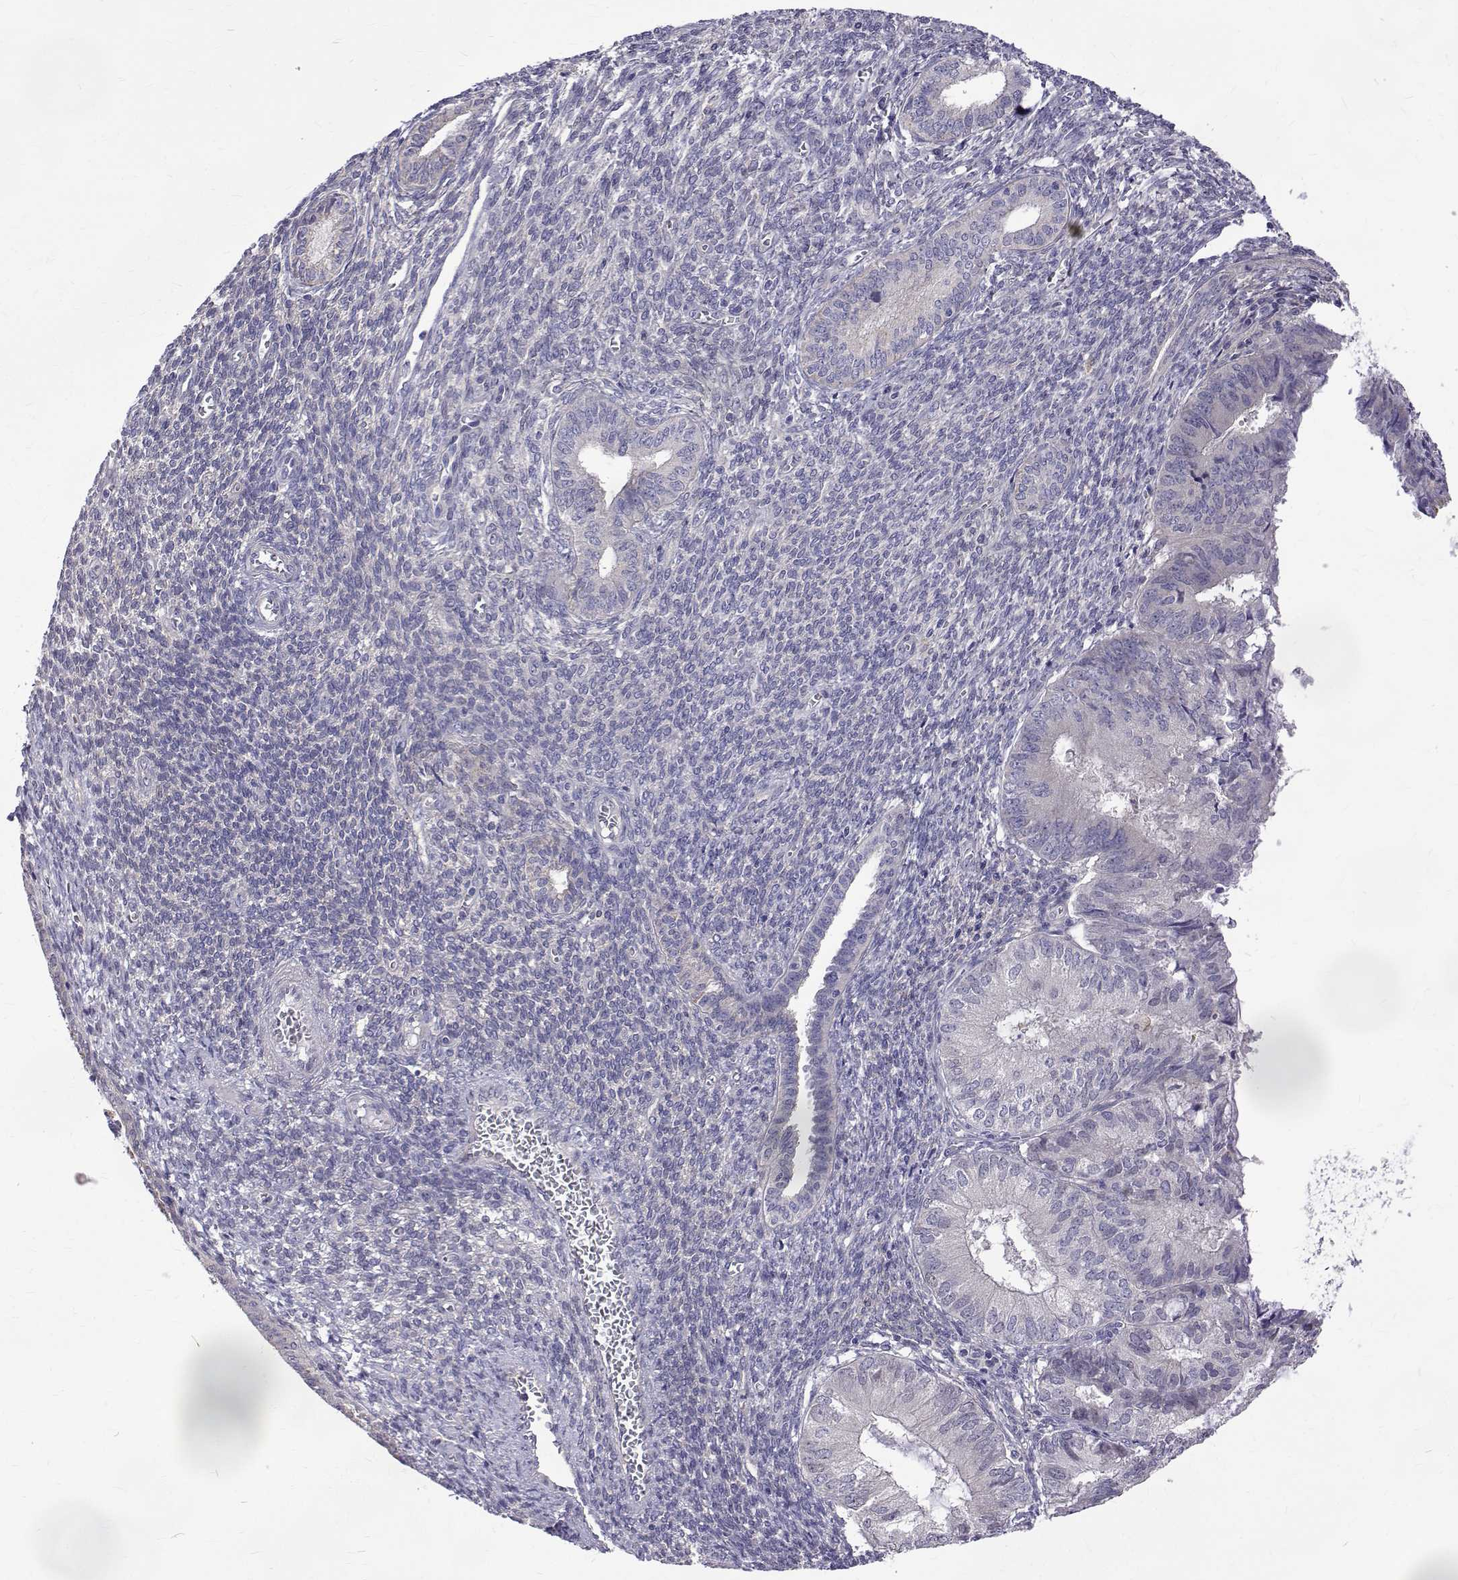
{"staining": {"intensity": "negative", "quantity": "none", "location": "none"}, "tissue": "endometrial cancer", "cell_type": "Tumor cells", "image_type": "cancer", "snomed": [{"axis": "morphology", "description": "Adenocarcinoma, NOS"}, {"axis": "topography", "description": "Endometrium"}], "caption": "IHC of endometrial cancer reveals no expression in tumor cells.", "gene": "PADI1", "patient": {"sex": "female", "age": 86}}